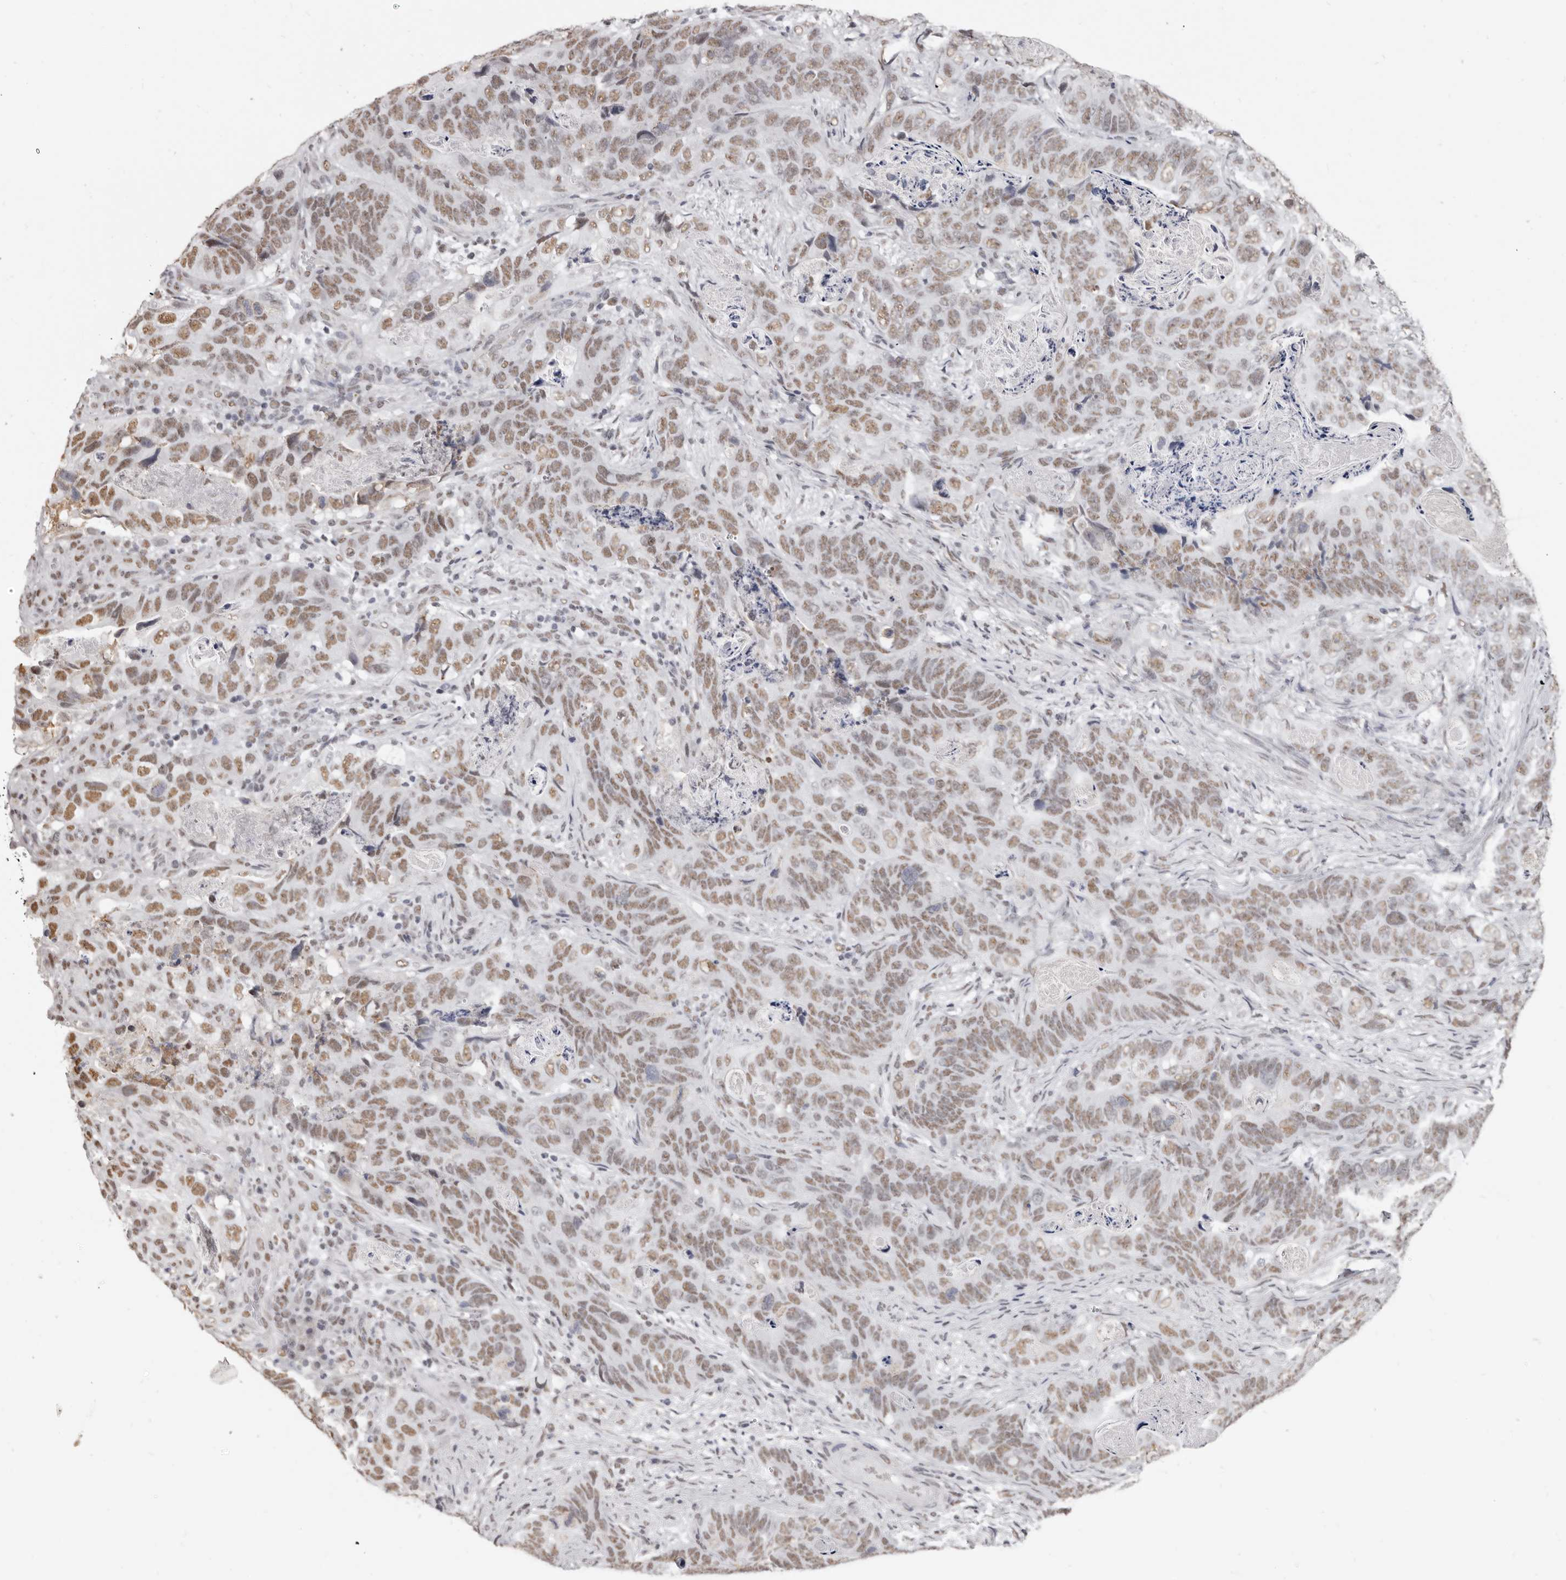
{"staining": {"intensity": "moderate", "quantity": ">75%", "location": "nuclear"}, "tissue": "stomach cancer", "cell_type": "Tumor cells", "image_type": "cancer", "snomed": [{"axis": "morphology", "description": "Normal tissue, NOS"}, {"axis": "morphology", "description": "Adenocarcinoma, NOS"}, {"axis": "topography", "description": "Stomach"}], "caption": "Adenocarcinoma (stomach) was stained to show a protein in brown. There is medium levels of moderate nuclear staining in about >75% of tumor cells.", "gene": "SCAF4", "patient": {"sex": "female", "age": 89}}